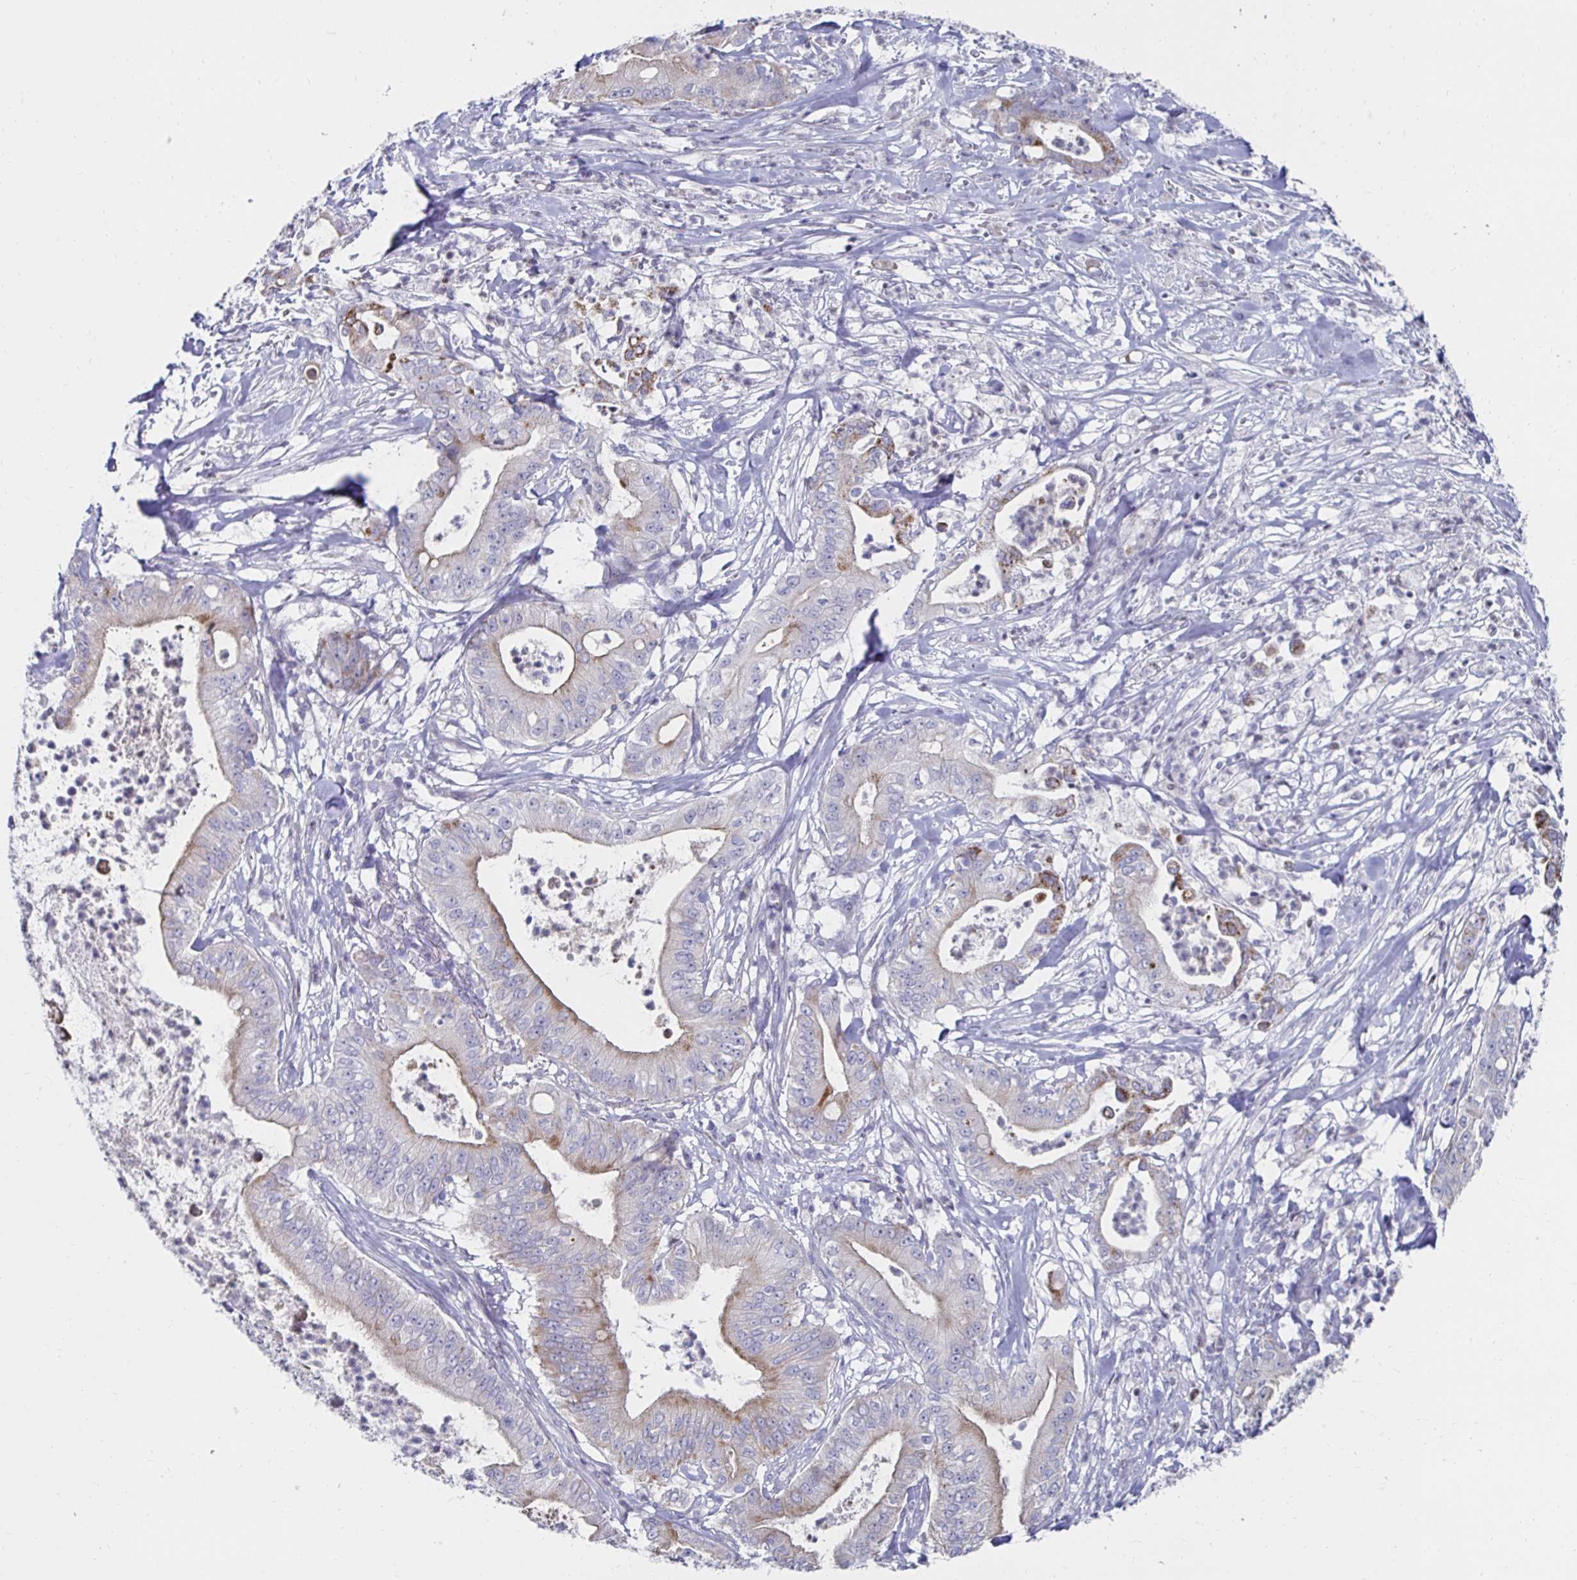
{"staining": {"intensity": "moderate", "quantity": "<25%", "location": "cytoplasmic/membranous"}, "tissue": "pancreatic cancer", "cell_type": "Tumor cells", "image_type": "cancer", "snomed": [{"axis": "morphology", "description": "Adenocarcinoma, NOS"}, {"axis": "topography", "description": "Pancreas"}], "caption": "Immunohistochemistry (IHC) of human pancreatic cancer displays low levels of moderate cytoplasmic/membranous positivity in about <25% of tumor cells.", "gene": "NOCT", "patient": {"sex": "male", "age": 71}}